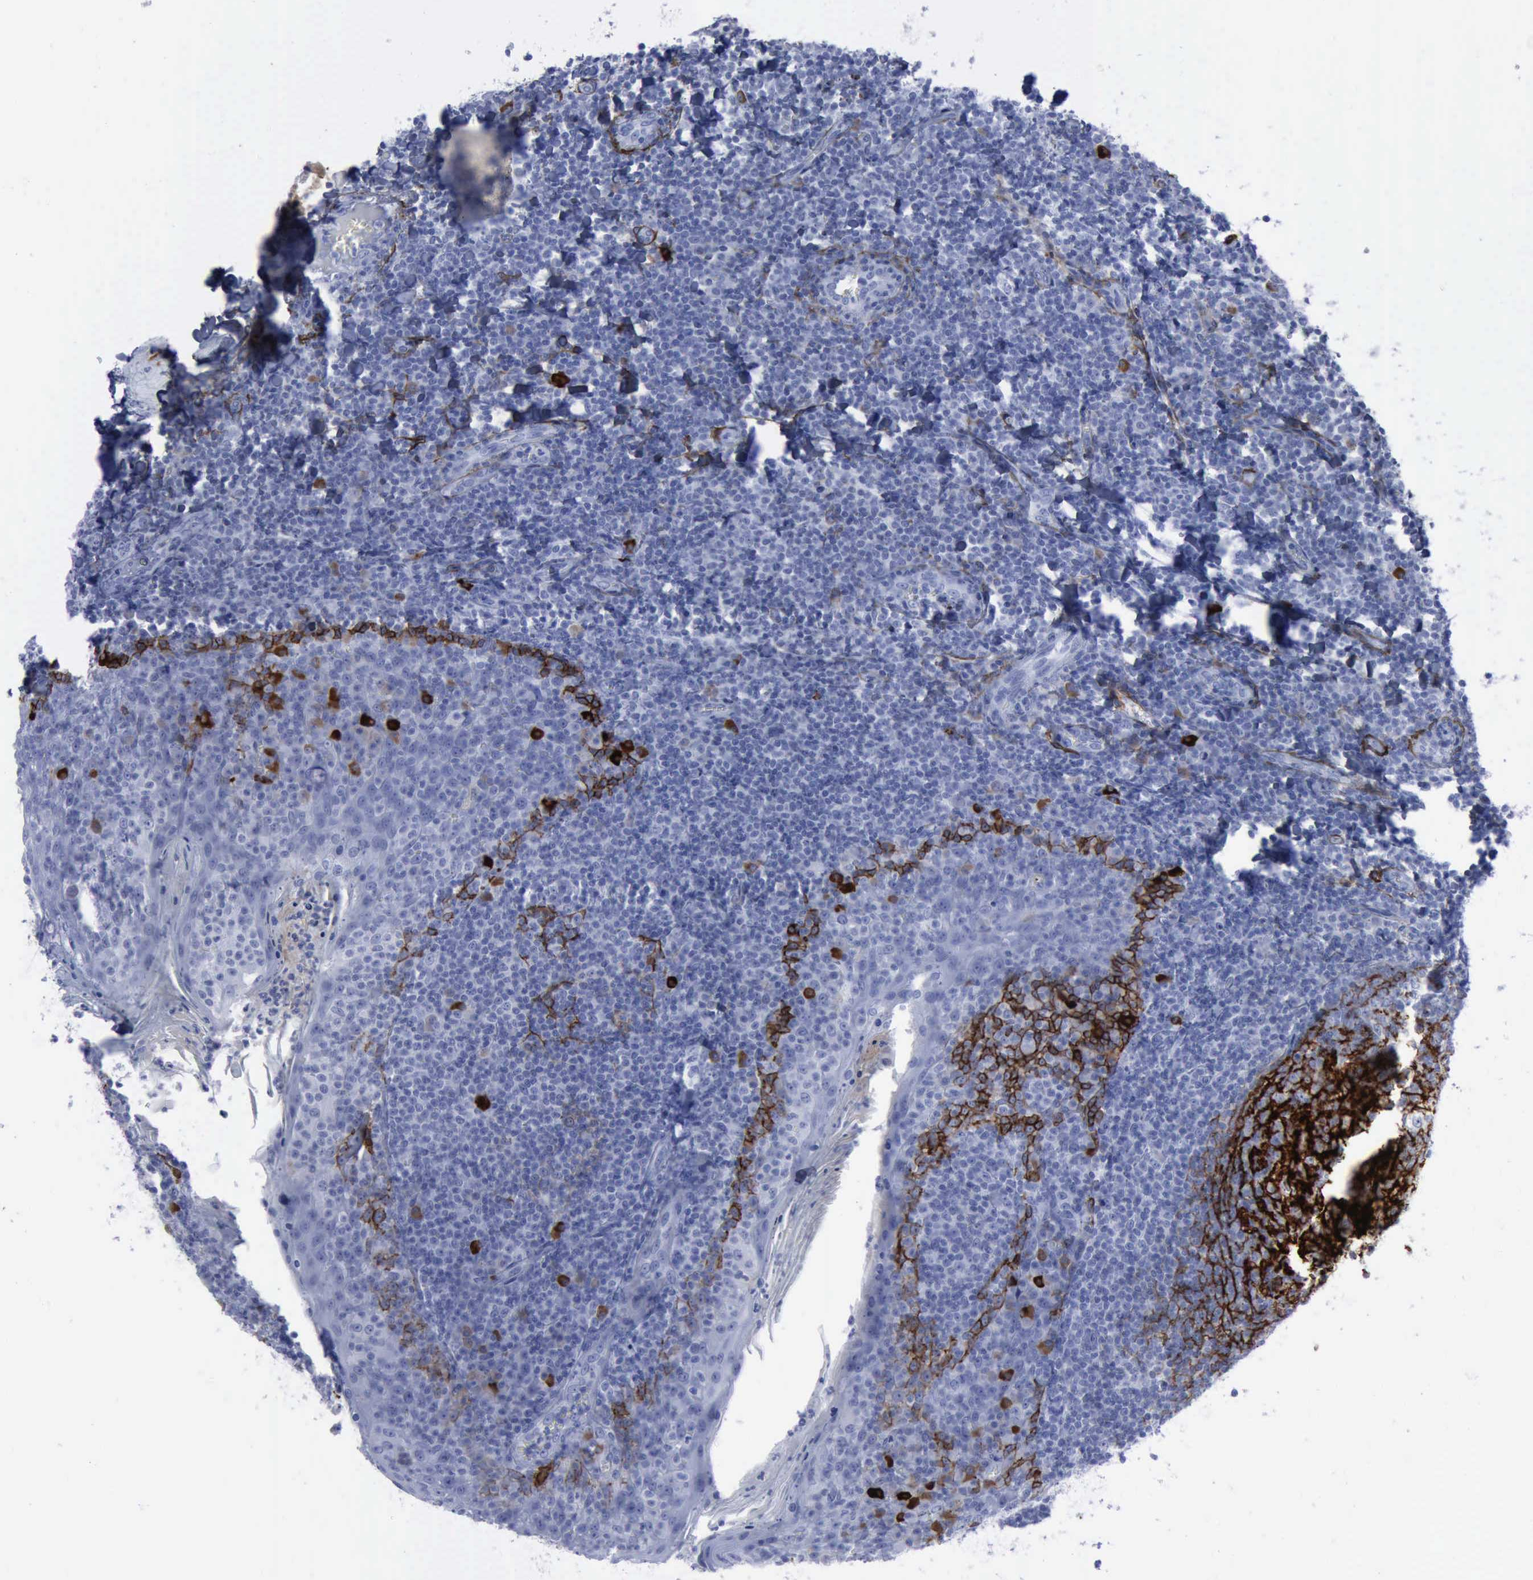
{"staining": {"intensity": "negative", "quantity": "none", "location": "none"}, "tissue": "tonsil", "cell_type": "Germinal center cells", "image_type": "normal", "snomed": [{"axis": "morphology", "description": "Normal tissue, NOS"}, {"axis": "topography", "description": "Tonsil"}], "caption": "Immunohistochemistry micrograph of benign tonsil: human tonsil stained with DAB shows no significant protein positivity in germinal center cells.", "gene": "NGFR", "patient": {"sex": "male", "age": 31}}